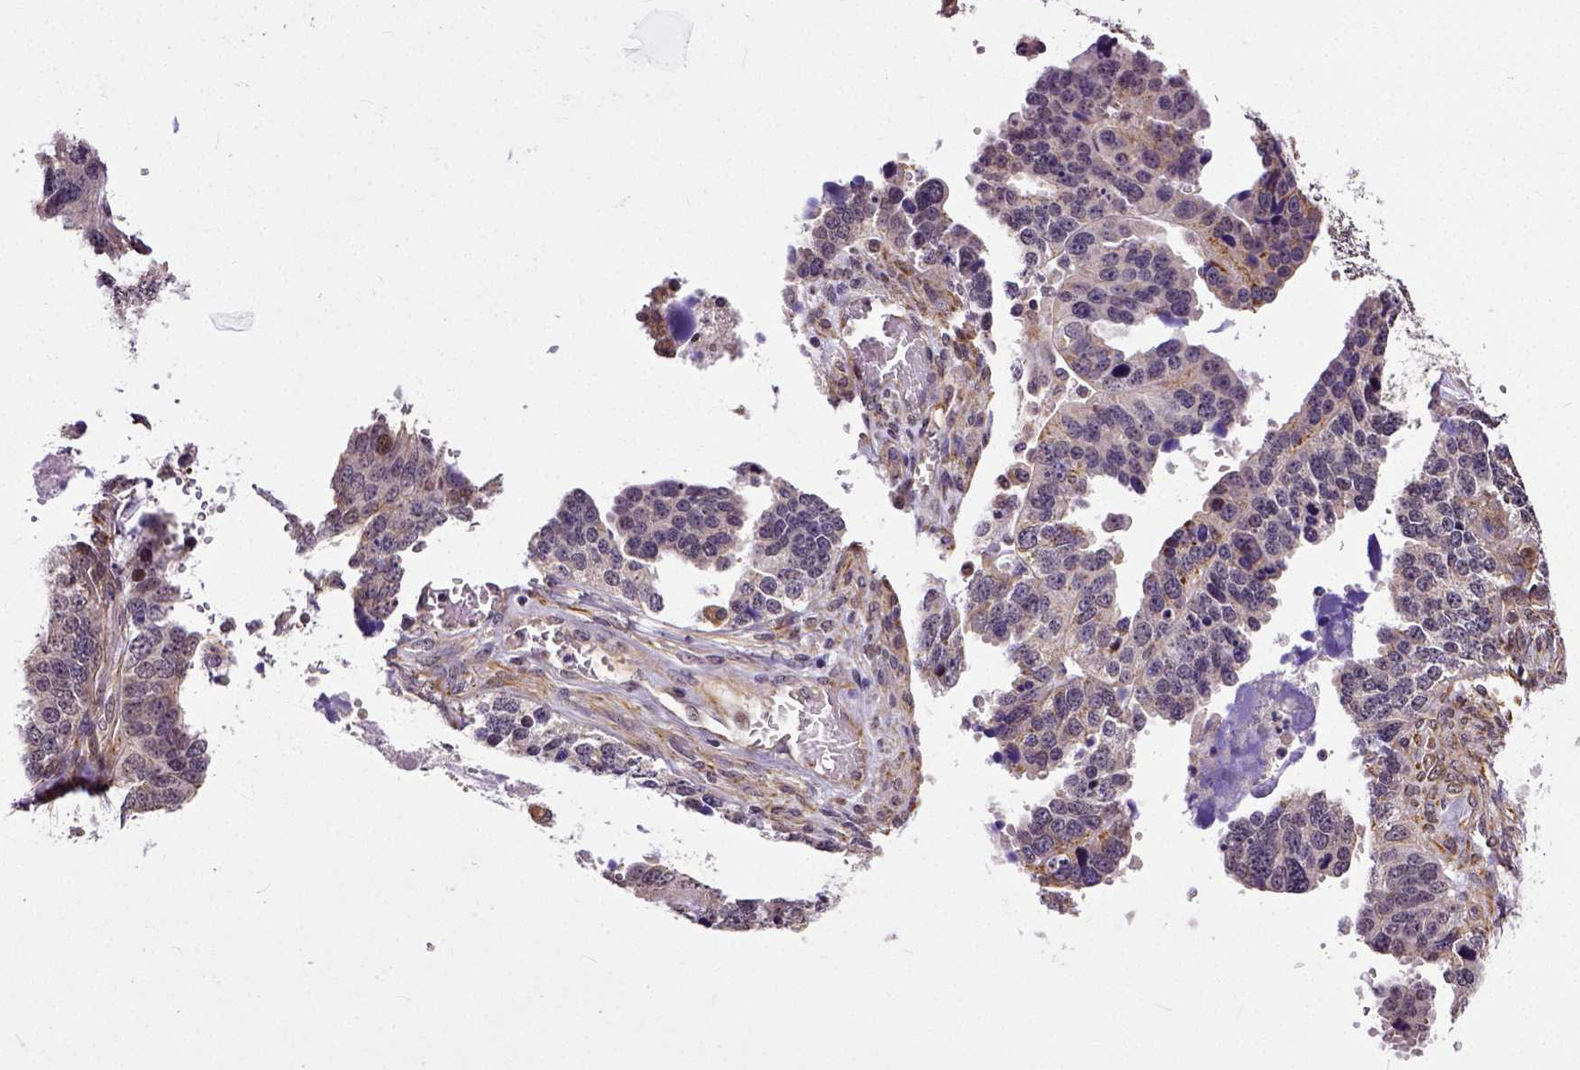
{"staining": {"intensity": "negative", "quantity": "none", "location": "none"}, "tissue": "ovarian cancer", "cell_type": "Tumor cells", "image_type": "cancer", "snomed": [{"axis": "morphology", "description": "Cystadenocarcinoma, serous, NOS"}, {"axis": "topography", "description": "Ovary"}], "caption": "High power microscopy micrograph of an immunohistochemistry photomicrograph of ovarian cancer (serous cystadenocarcinoma), revealing no significant expression in tumor cells. The staining is performed using DAB brown chromogen with nuclei counter-stained in using hematoxylin.", "gene": "DICER1", "patient": {"sex": "female", "age": 76}}